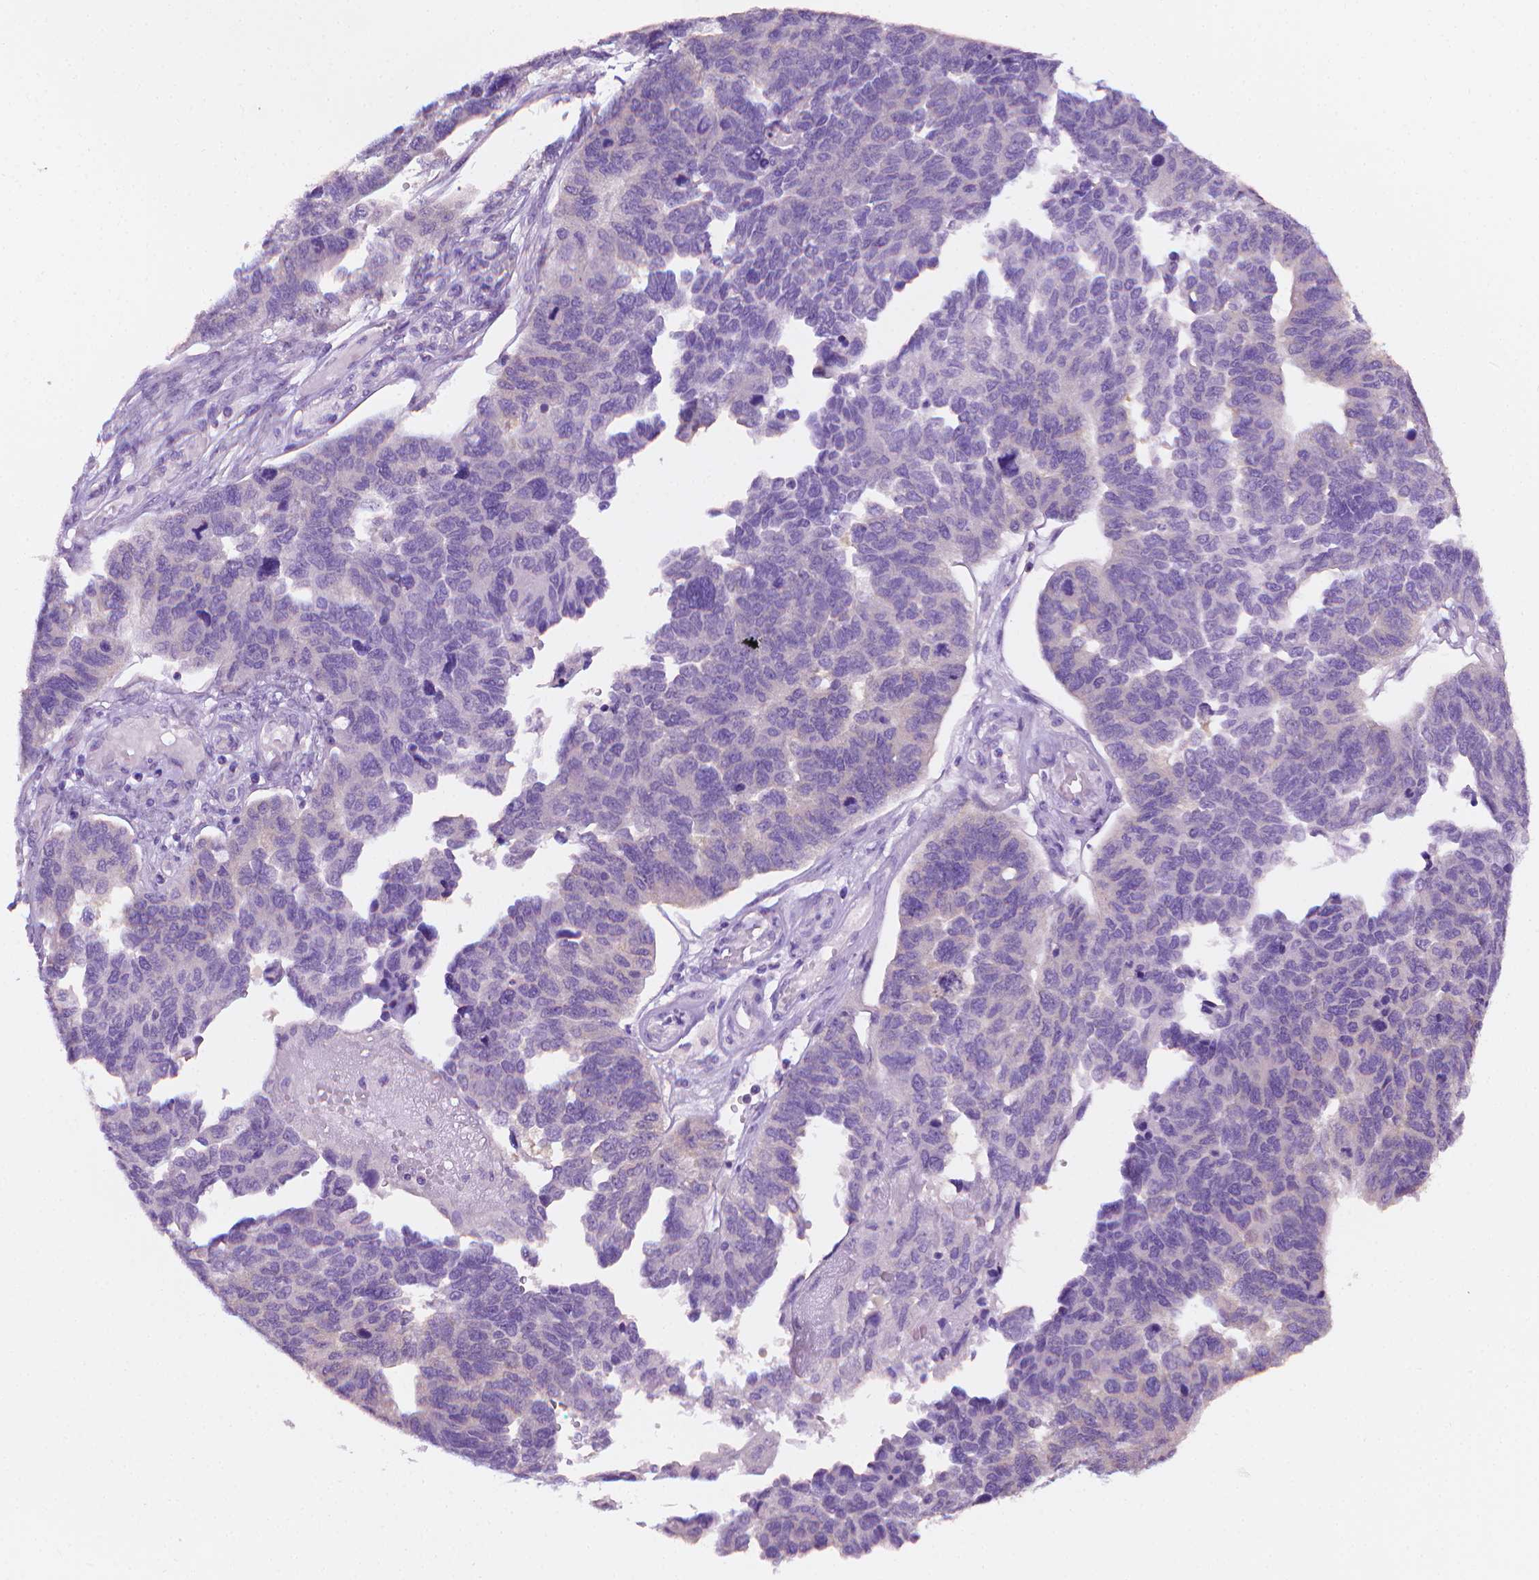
{"staining": {"intensity": "weak", "quantity": "<25%", "location": "cytoplasmic/membranous"}, "tissue": "ovarian cancer", "cell_type": "Tumor cells", "image_type": "cancer", "snomed": [{"axis": "morphology", "description": "Cystadenocarcinoma, serous, NOS"}, {"axis": "topography", "description": "Ovary"}], "caption": "Human ovarian serous cystadenocarcinoma stained for a protein using immunohistochemistry reveals no positivity in tumor cells.", "gene": "FASN", "patient": {"sex": "female", "age": 64}}